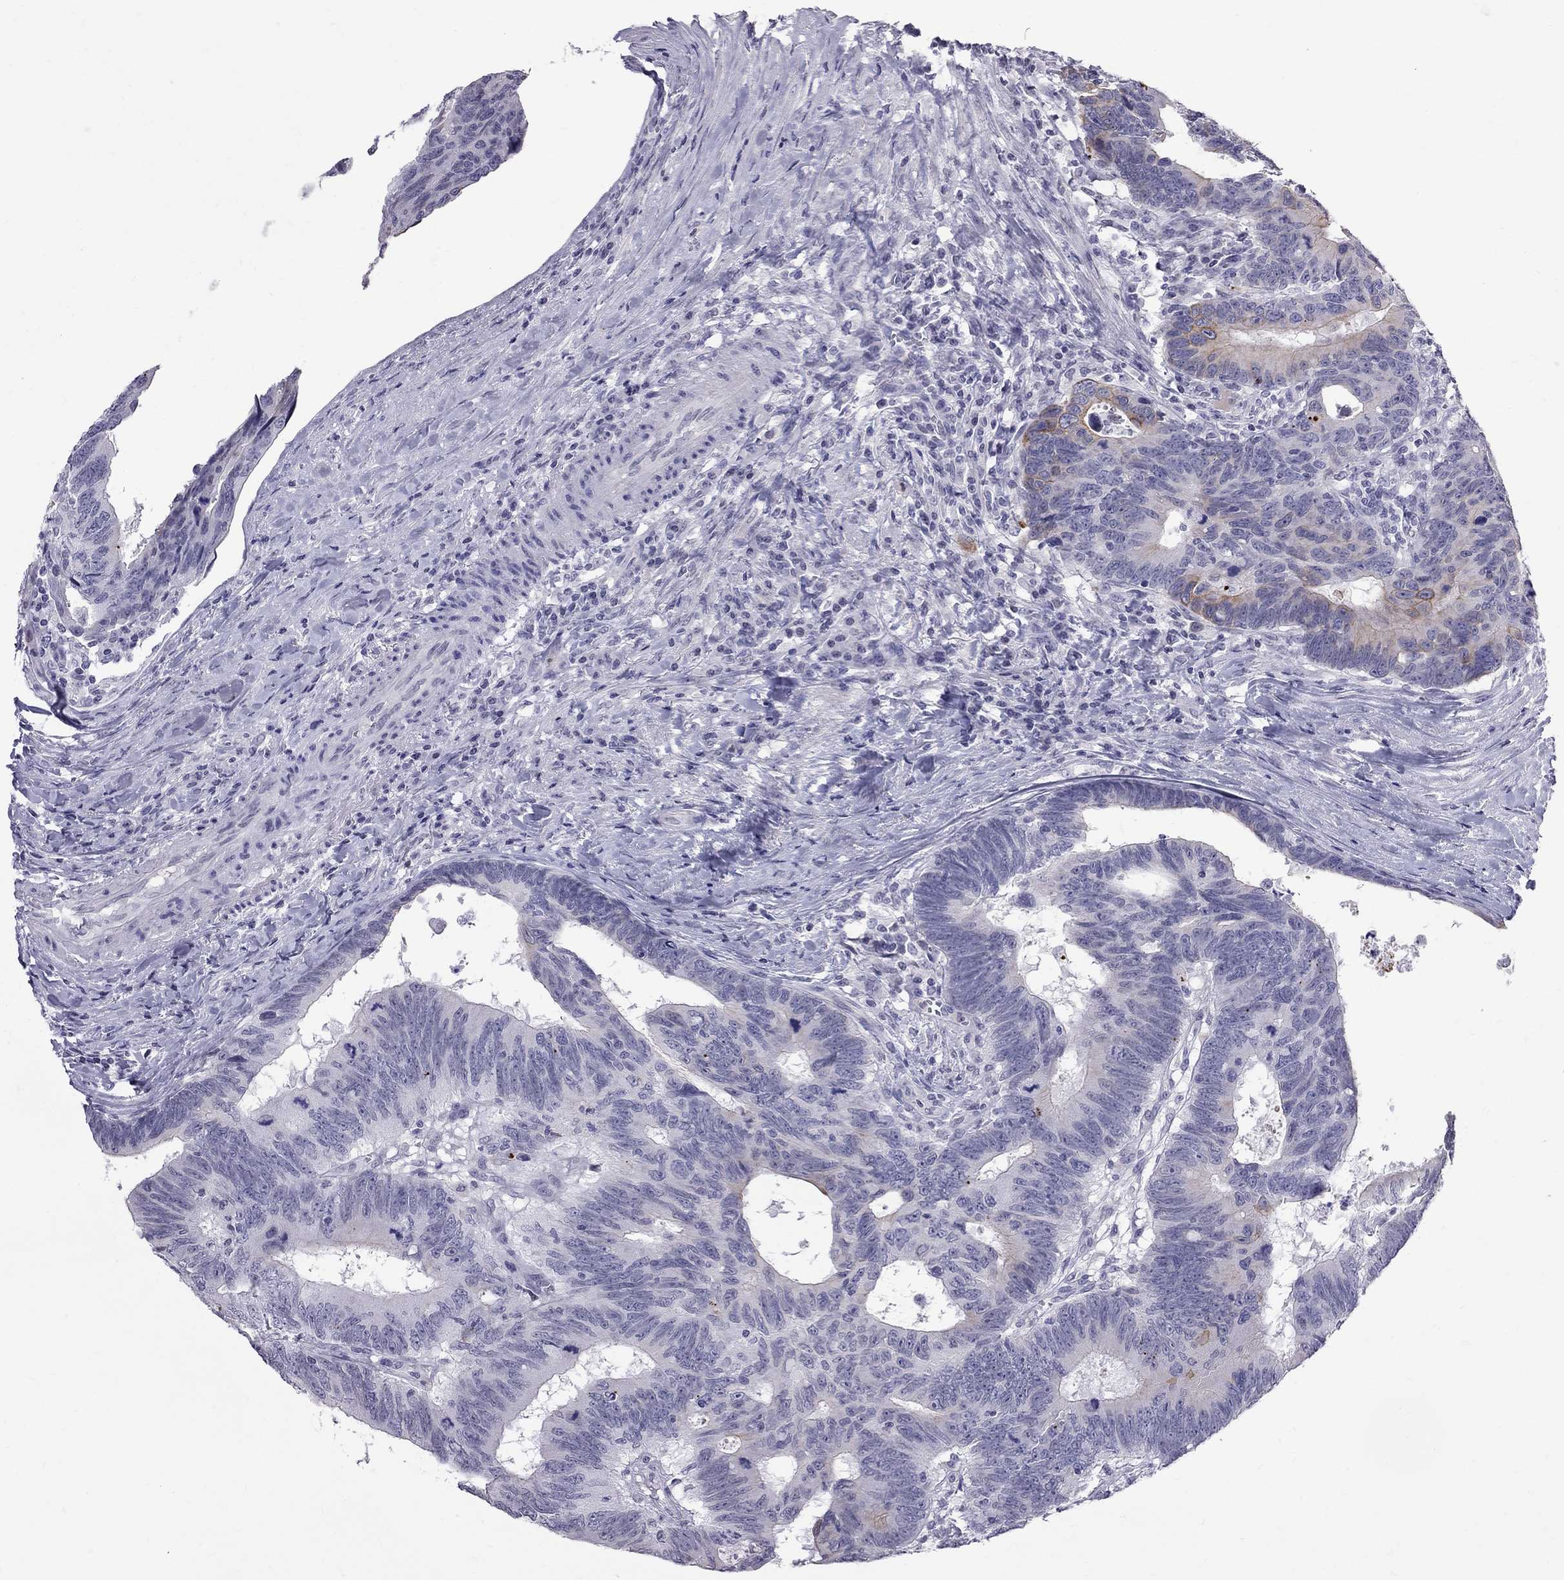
{"staining": {"intensity": "moderate", "quantity": "<25%", "location": "cytoplasmic/membranous"}, "tissue": "colorectal cancer", "cell_type": "Tumor cells", "image_type": "cancer", "snomed": [{"axis": "morphology", "description": "Adenocarcinoma, NOS"}, {"axis": "topography", "description": "Colon"}], "caption": "Colorectal cancer (adenocarcinoma) was stained to show a protein in brown. There is low levels of moderate cytoplasmic/membranous positivity in approximately <25% of tumor cells. (brown staining indicates protein expression, while blue staining denotes nuclei).", "gene": "MUC15", "patient": {"sex": "female", "age": 77}}